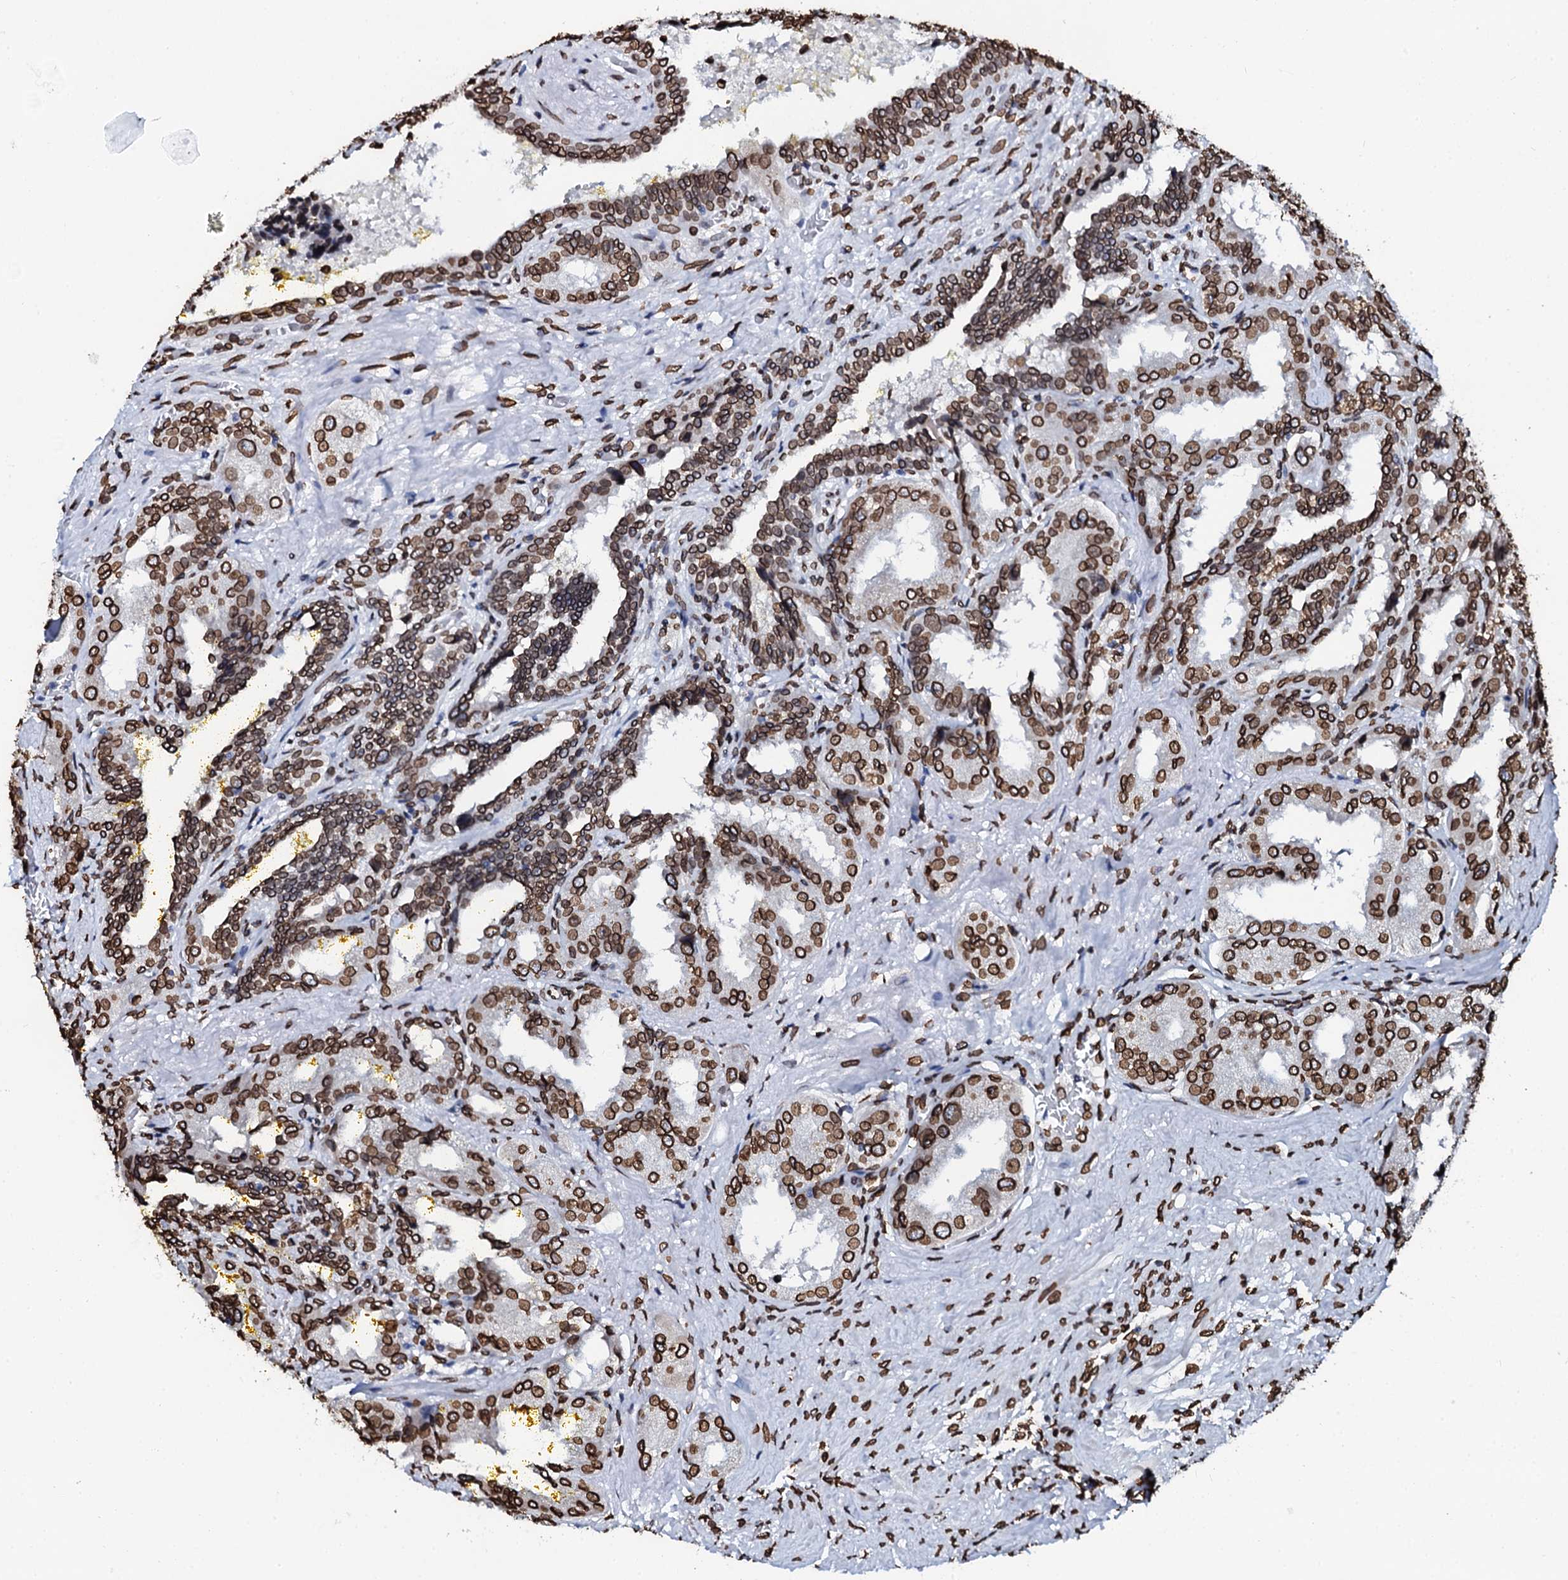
{"staining": {"intensity": "strong", "quantity": ">75%", "location": "cytoplasmic/membranous,nuclear"}, "tissue": "seminal vesicle", "cell_type": "Glandular cells", "image_type": "normal", "snomed": [{"axis": "morphology", "description": "Normal tissue, NOS"}, {"axis": "topography", "description": "Seminal veicle"}], "caption": "Immunohistochemistry (DAB (3,3'-diaminobenzidine)) staining of unremarkable human seminal vesicle exhibits strong cytoplasmic/membranous,nuclear protein staining in about >75% of glandular cells. The protein of interest is stained brown, and the nuclei are stained in blue (DAB (3,3'-diaminobenzidine) IHC with brightfield microscopy, high magnification).", "gene": "KATNAL2", "patient": {"sex": "male", "age": 63}}